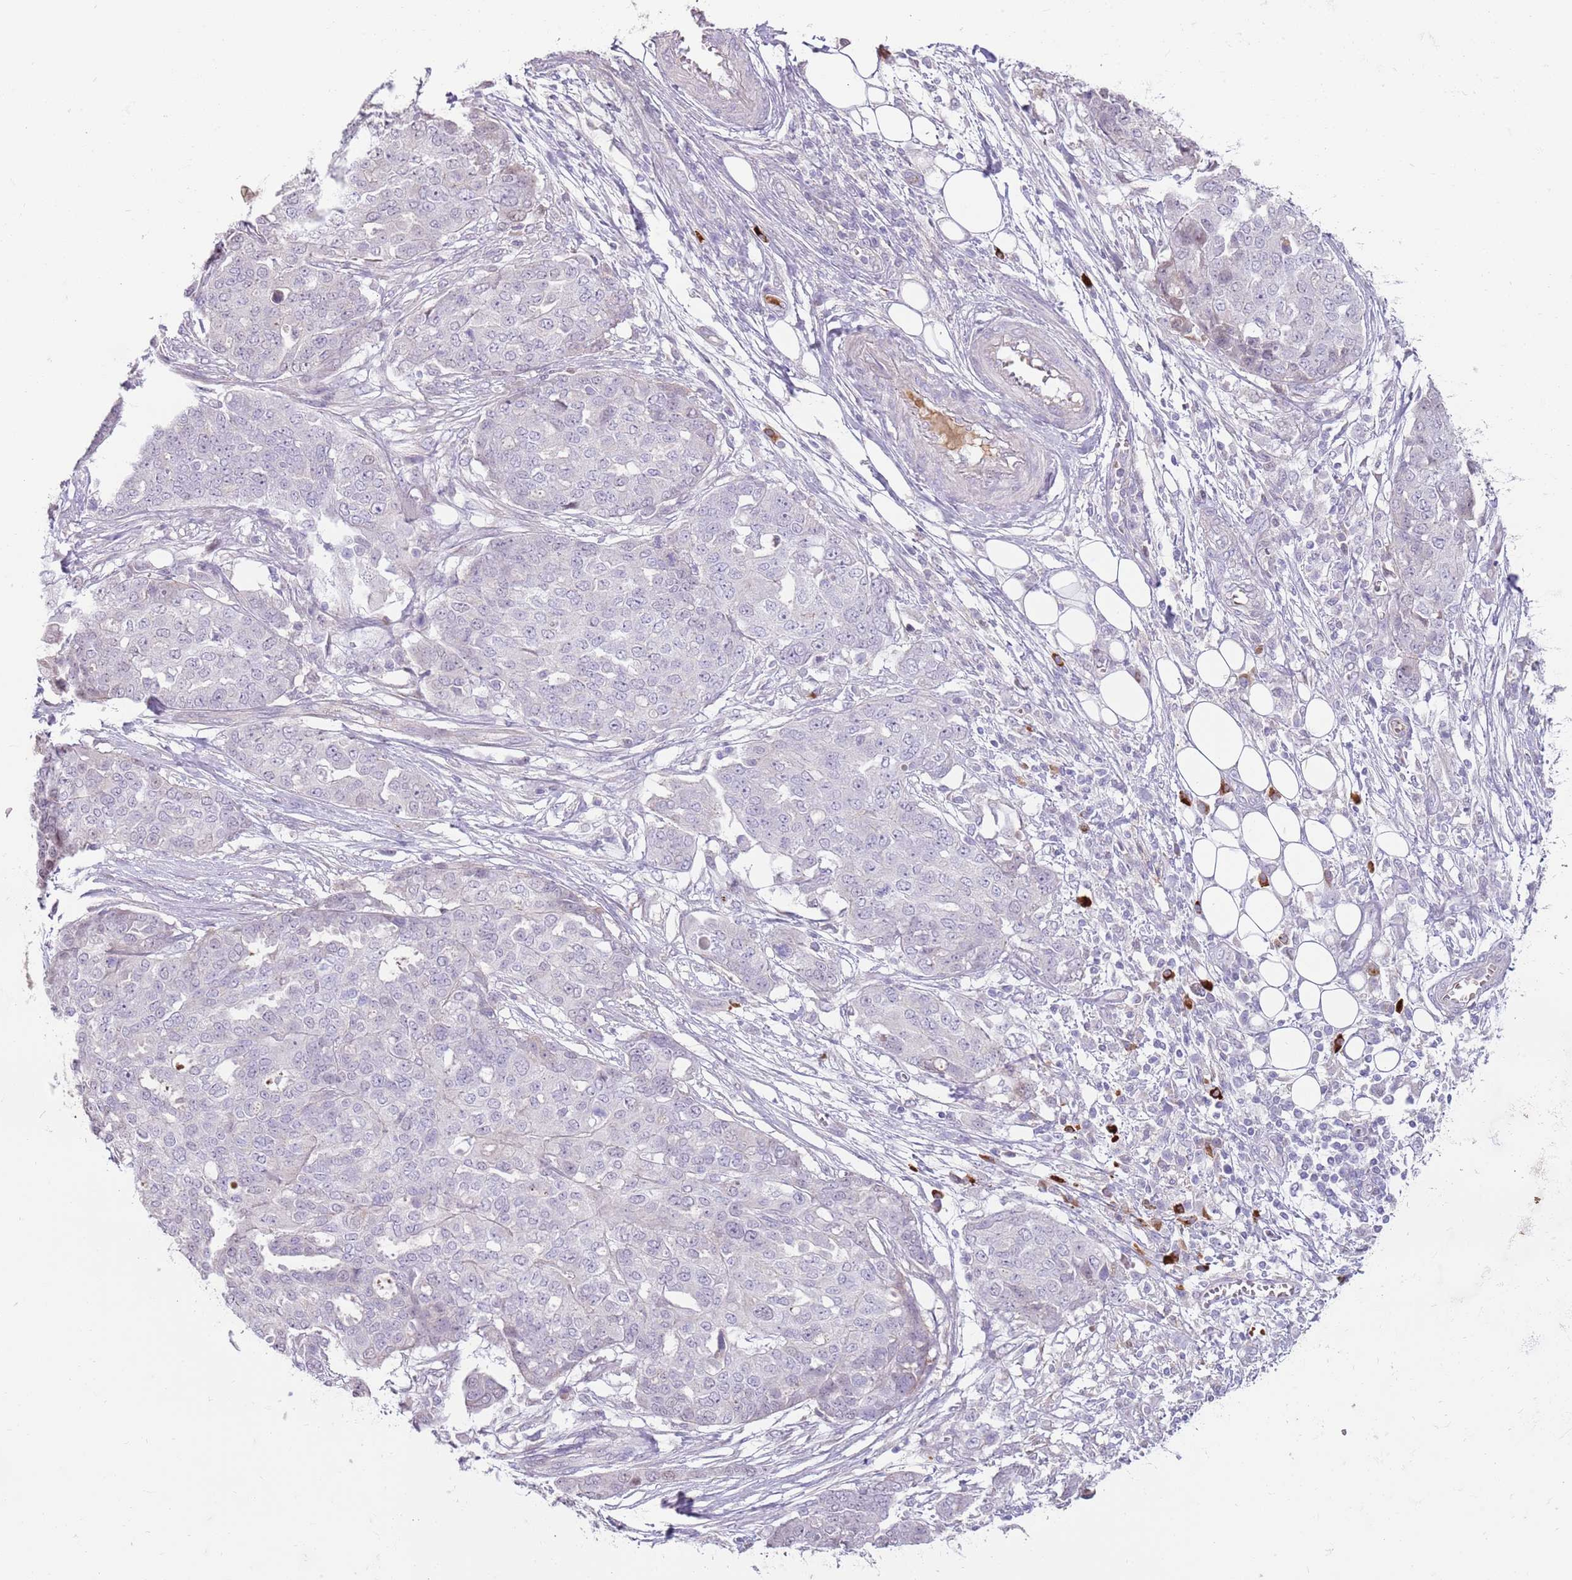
{"staining": {"intensity": "negative", "quantity": "none", "location": "none"}, "tissue": "ovarian cancer", "cell_type": "Tumor cells", "image_type": "cancer", "snomed": [{"axis": "morphology", "description": "Cystadenocarcinoma, serous, NOS"}, {"axis": "topography", "description": "Soft tissue"}, {"axis": "topography", "description": "Ovary"}], "caption": "Immunohistochemistry (IHC) micrograph of human serous cystadenocarcinoma (ovarian) stained for a protein (brown), which demonstrates no expression in tumor cells.", "gene": "MCUB", "patient": {"sex": "female", "age": 57}}